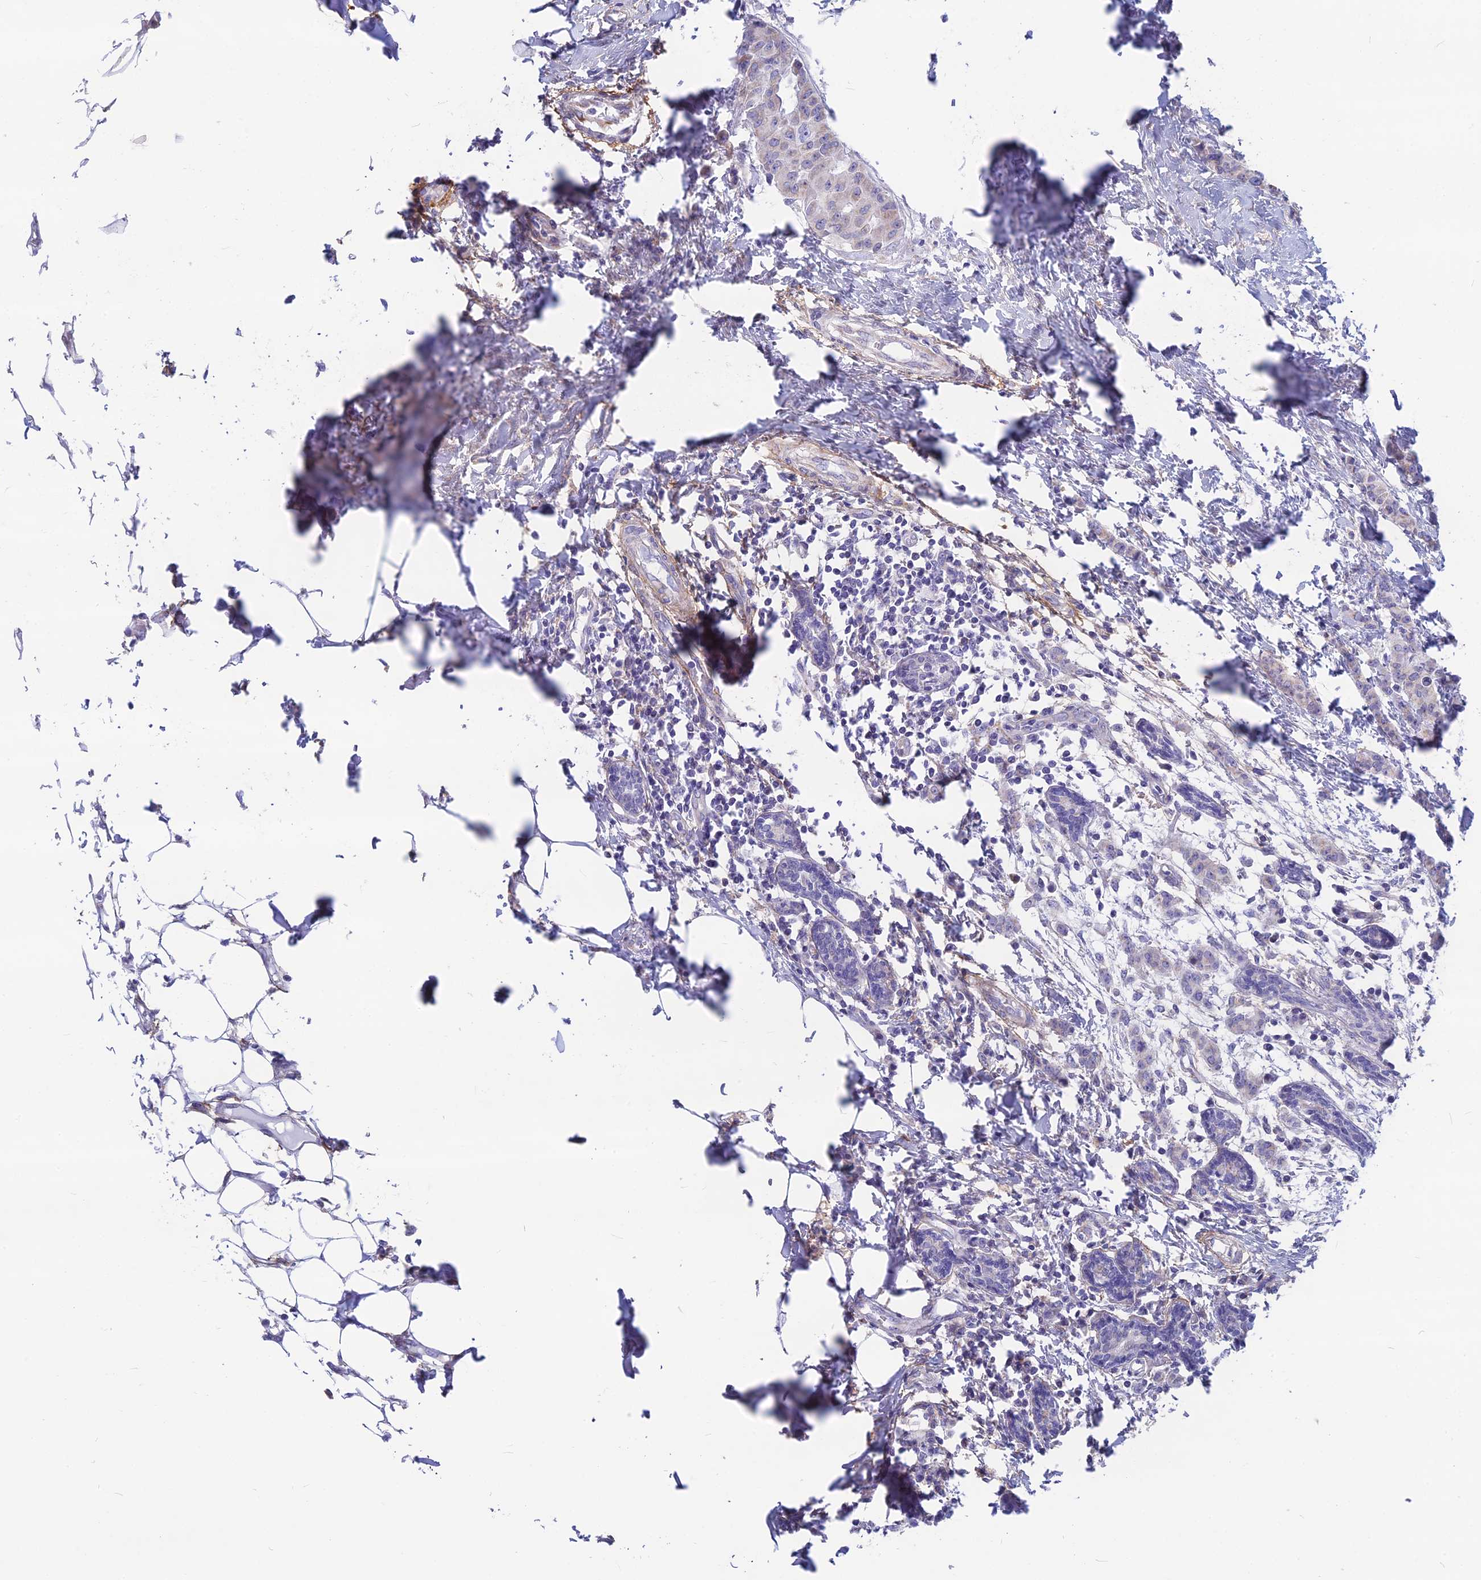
{"staining": {"intensity": "negative", "quantity": "none", "location": "none"}, "tissue": "breast cancer", "cell_type": "Tumor cells", "image_type": "cancer", "snomed": [{"axis": "morphology", "description": "Duct carcinoma"}, {"axis": "topography", "description": "Breast"}], "caption": "A photomicrograph of human intraductal carcinoma (breast) is negative for staining in tumor cells.", "gene": "PLAC9", "patient": {"sex": "female", "age": 40}}